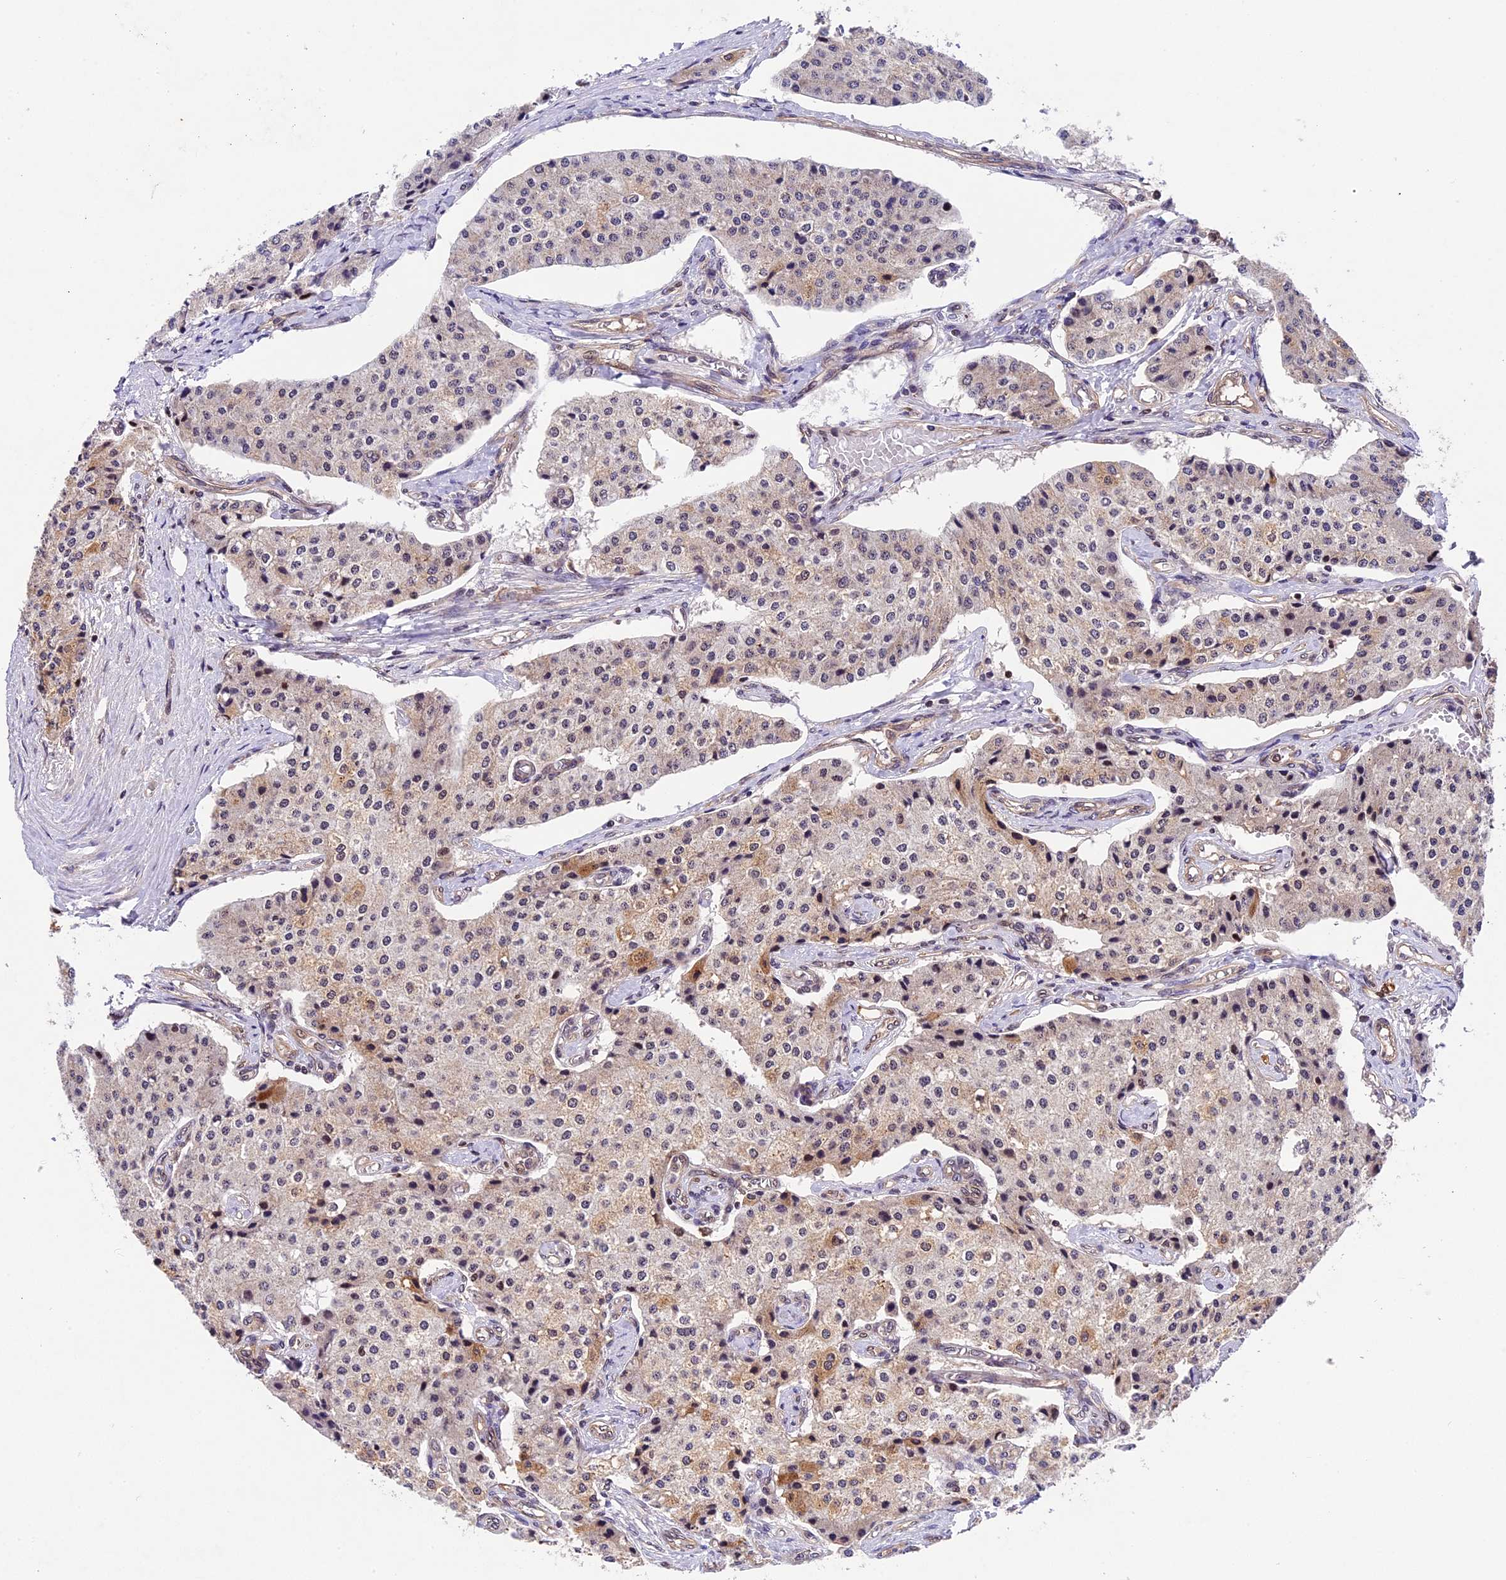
{"staining": {"intensity": "moderate", "quantity": "<25%", "location": "cytoplasmic/membranous"}, "tissue": "carcinoid", "cell_type": "Tumor cells", "image_type": "cancer", "snomed": [{"axis": "morphology", "description": "Carcinoid, malignant, NOS"}, {"axis": "topography", "description": "Colon"}], "caption": "Immunohistochemical staining of carcinoid shows moderate cytoplasmic/membranous protein expression in about <25% of tumor cells. Immunohistochemistry (ihc) stains the protein of interest in brown and the nuclei are stained blue.", "gene": "CCSER1", "patient": {"sex": "female", "age": 52}}